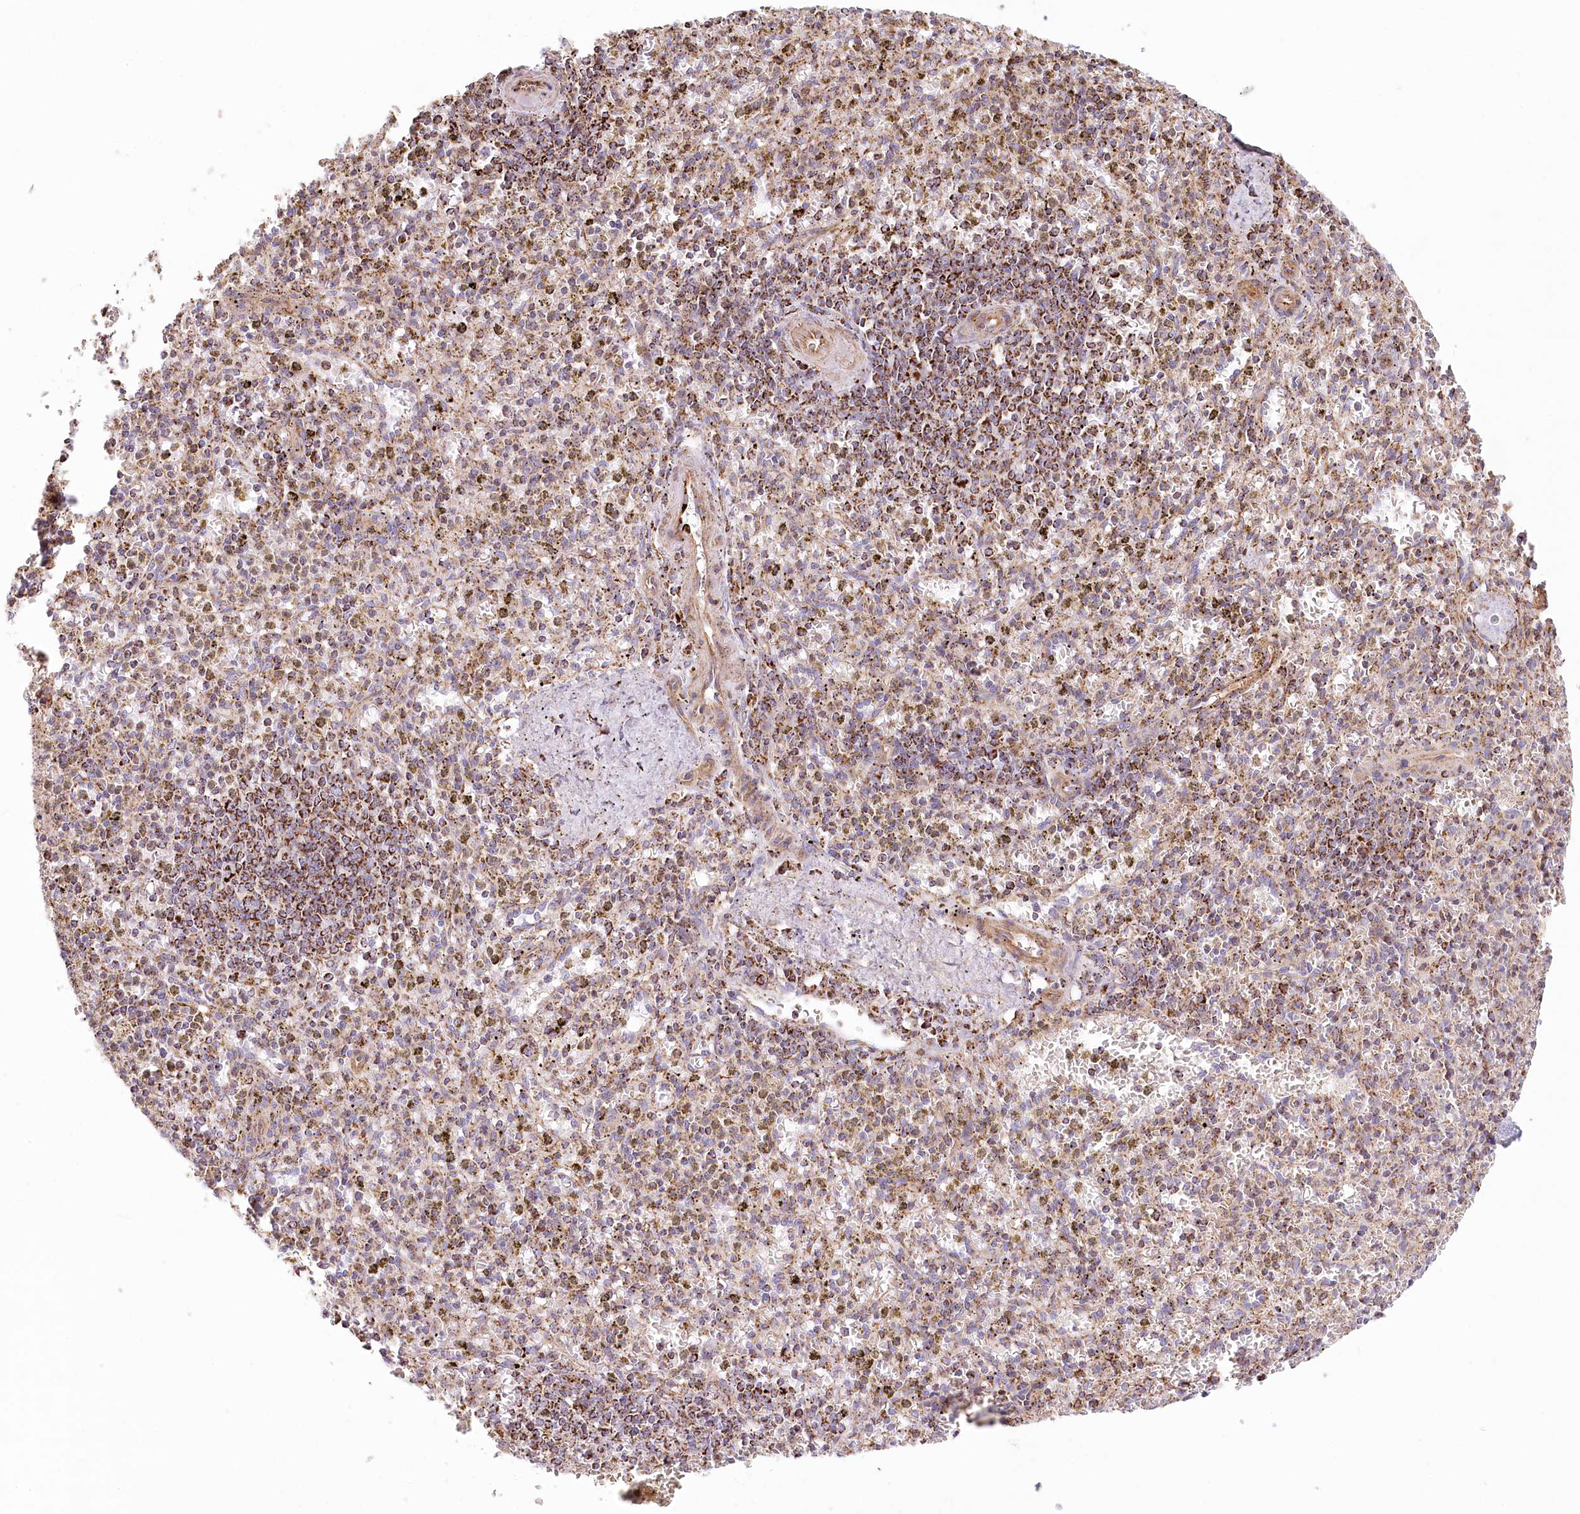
{"staining": {"intensity": "strong", "quantity": "25%-75%", "location": "cytoplasmic/membranous"}, "tissue": "spleen", "cell_type": "Cells in red pulp", "image_type": "normal", "snomed": [{"axis": "morphology", "description": "Normal tissue, NOS"}, {"axis": "topography", "description": "Spleen"}], "caption": "Normal spleen reveals strong cytoplasmic/membranous staining in about 25%-75% of cells in red pulp, visualized by immunohistochemistry.", "gene": "UMPS", "patient": {"sex": "male", "age": 72}}